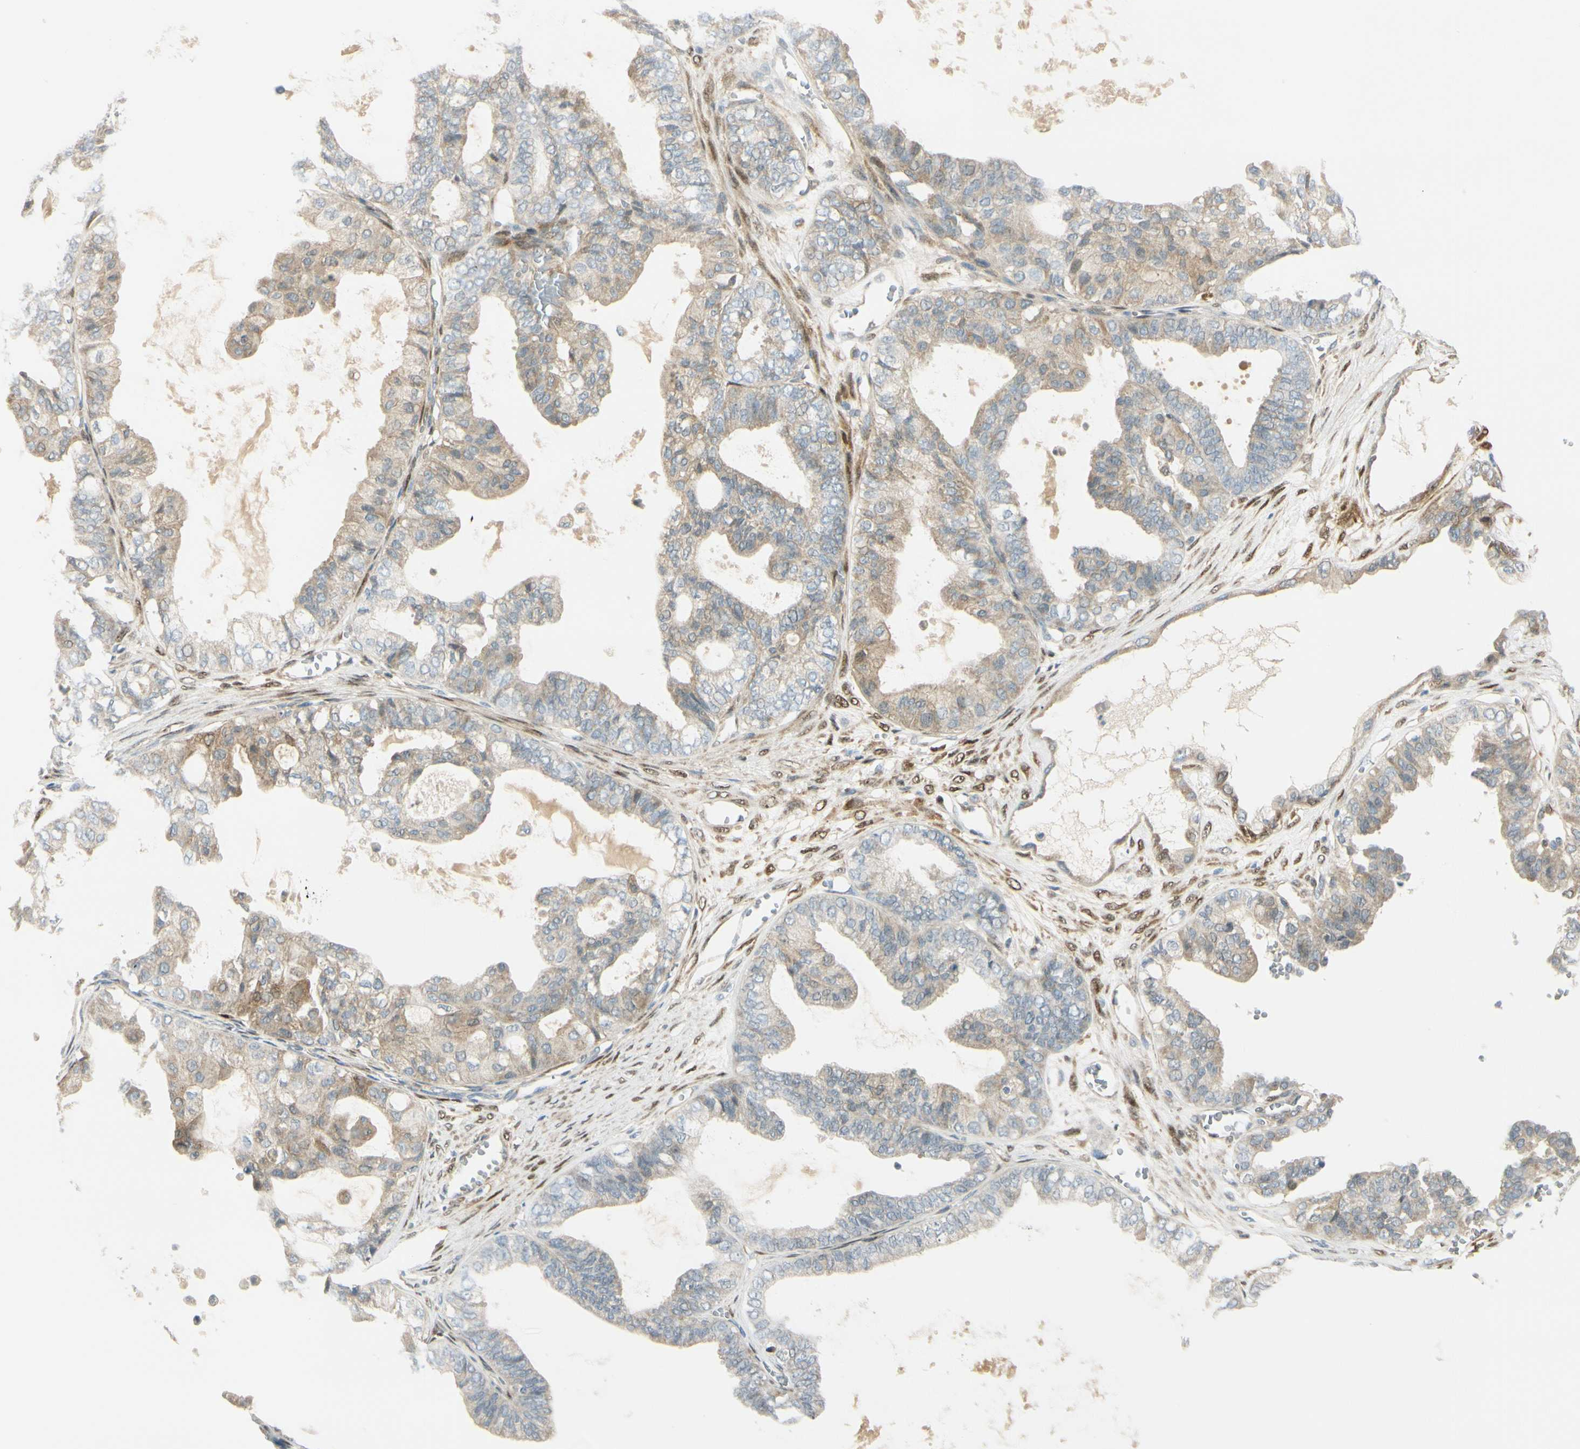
{"staining": {"intensity": "moderate", "quantity": "<25%", "location": "cytoplasmic/membranous"}, "tissue": "ovarian cancer", "cell_type": "Tumor cells", "image_type": "cancer", "snomed": [{"axis": "morphology", "description": "Carcinoma, NOS"}, {"axis": "morphology", "description": "Carcinoma, endometroid"}, {"axis": "topography", "description": "Ovary"}], "caption": "This photomicrograph reveals immunohistochemistry staining of human ovarian cancer (endometroid carcinoma), with low moderate cytoplasmic/membranous positivity in about <25% of tumor cells.", "gene": "FHL2", "patient": {"sex": "female", "age": 50}}